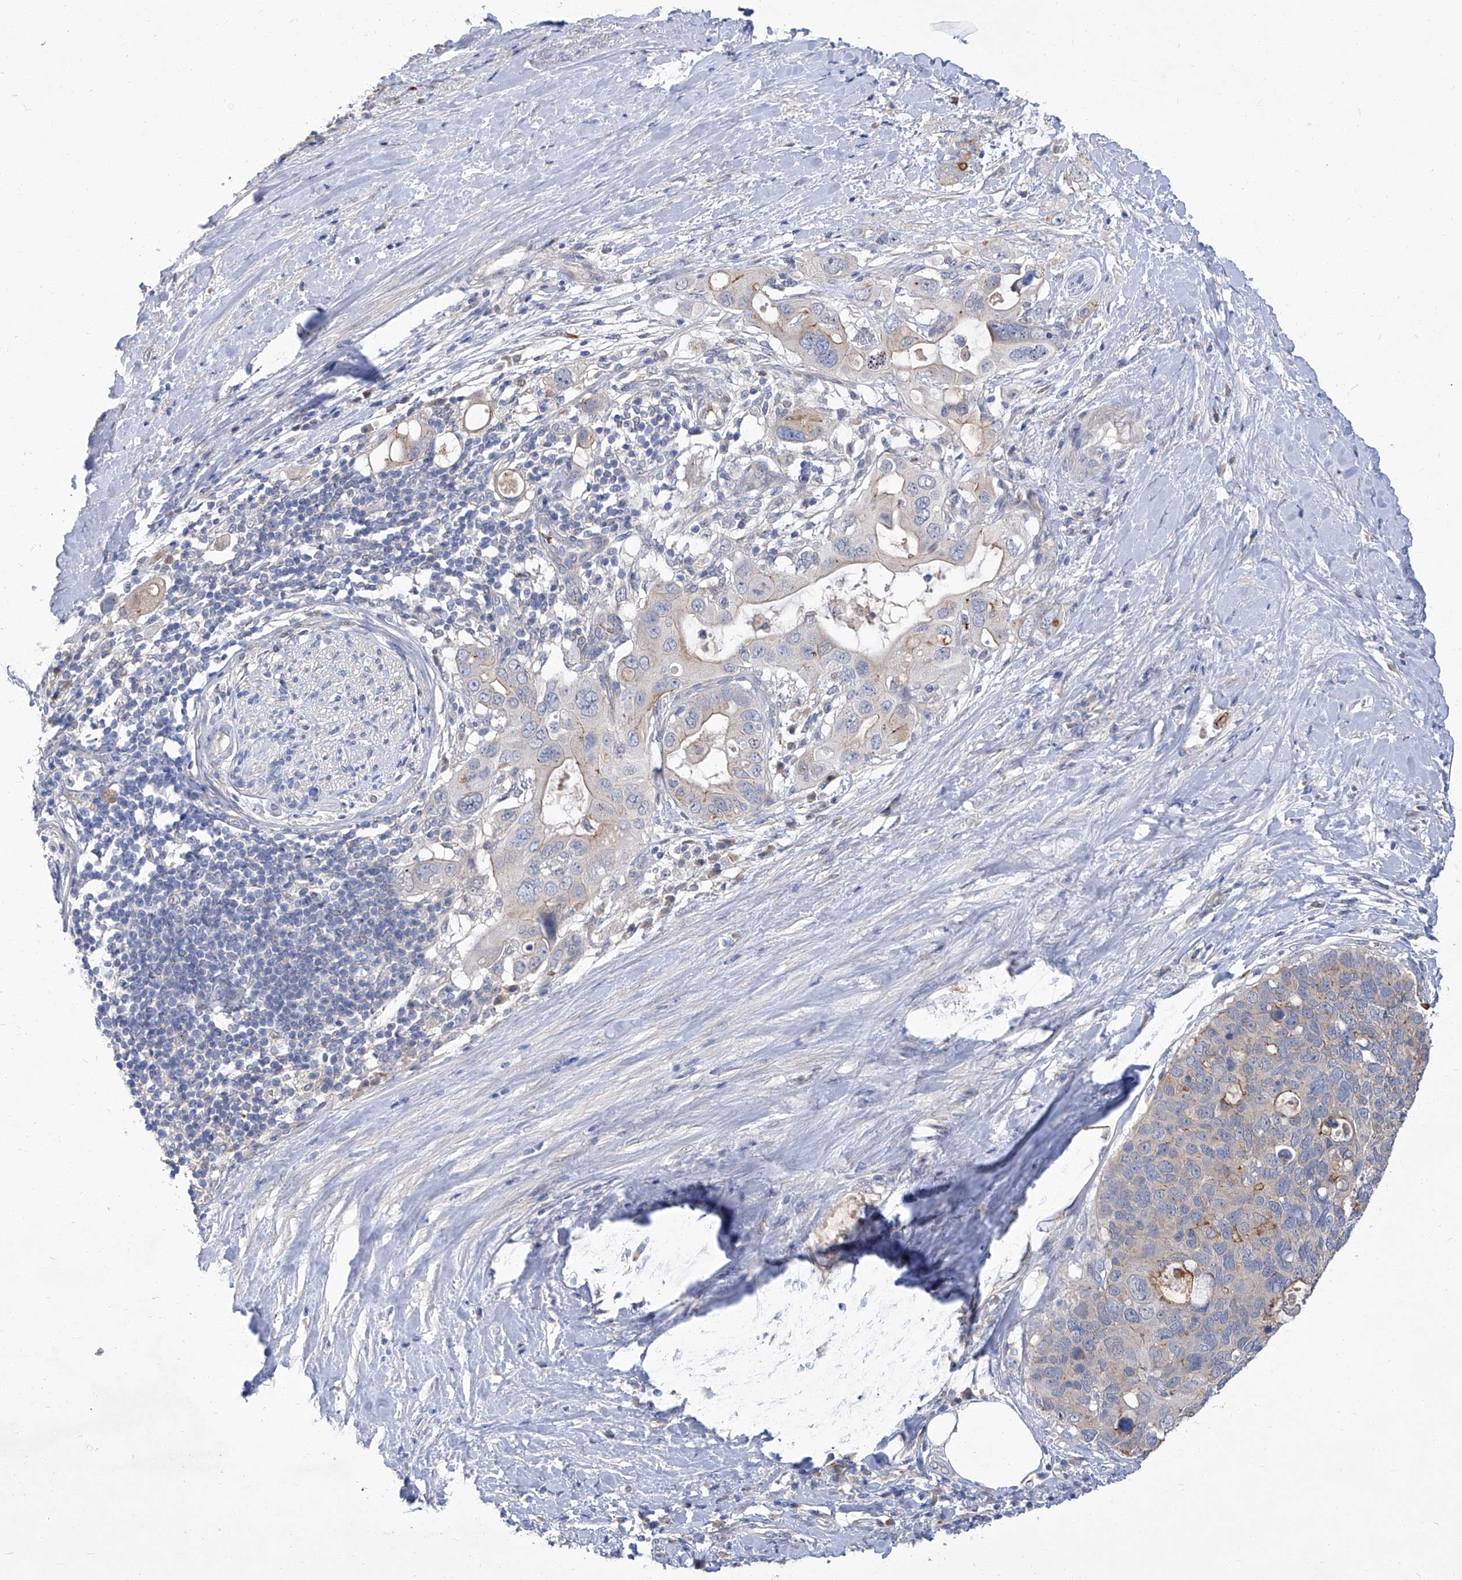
{"staining": {"intensity": "moderate", "quantity": "<25%", "location": "cytoplasmic/membranous"}, "tissue": "pancreatic cancer", "cell_type": "Tumor cells", "image_type": "cancer", "snomed": [{"axis": "morphology", "description": "Adenocarcinoma, NOS"}, {"axis": "topography", "description": "Pancreas"}], "caption": "Approximately <25% of tumor cells in human pancreatic adenocarcinoma exhibit moderate cytoplasmic/membranous protein expression as visualized by brown immunohistochemical staining.", "gene": "PARD3", "patient": {"sex": "female", "age": 56}}